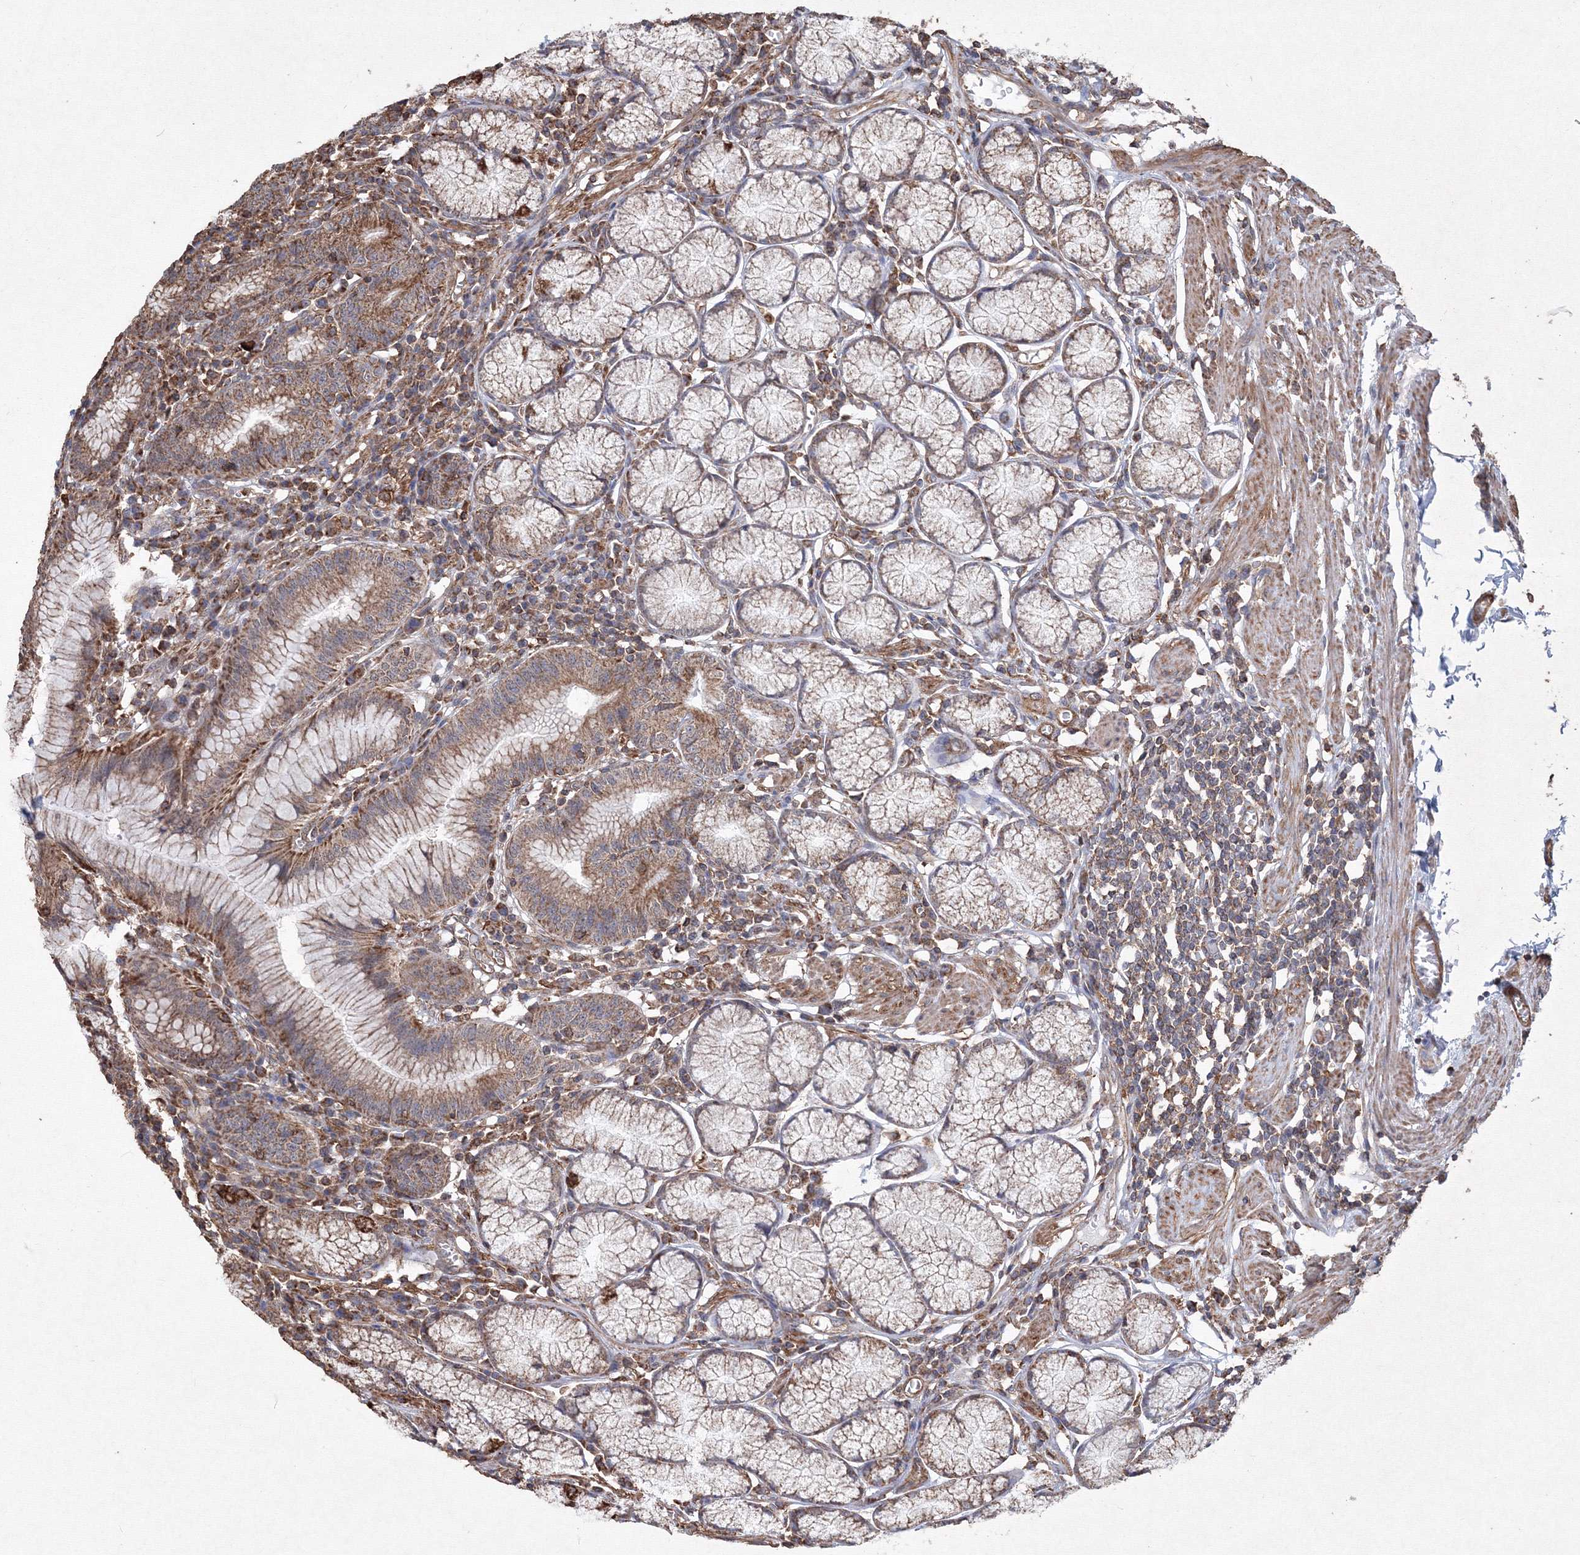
{"staining": {"intensity": "strong", "quantity": ">75%", "location": "cytoplasmic/membranous"}, "tissue": "stomach", "cell_type": "Glandular cells", "image_type": "normal", "snomed": [{"axis": "morphology", "description": "Normal tissue, NOS"}, {"axis": "topography", "description": "Stomach"}], "caption": "About >75% of glandular cells in normal human stomach display strong cytoplasmic/membranous protein staining as visualized by brown immunohistochemical staining.", "gene": "TMEM139", "patient": {"sex": "male", "age": 55}}